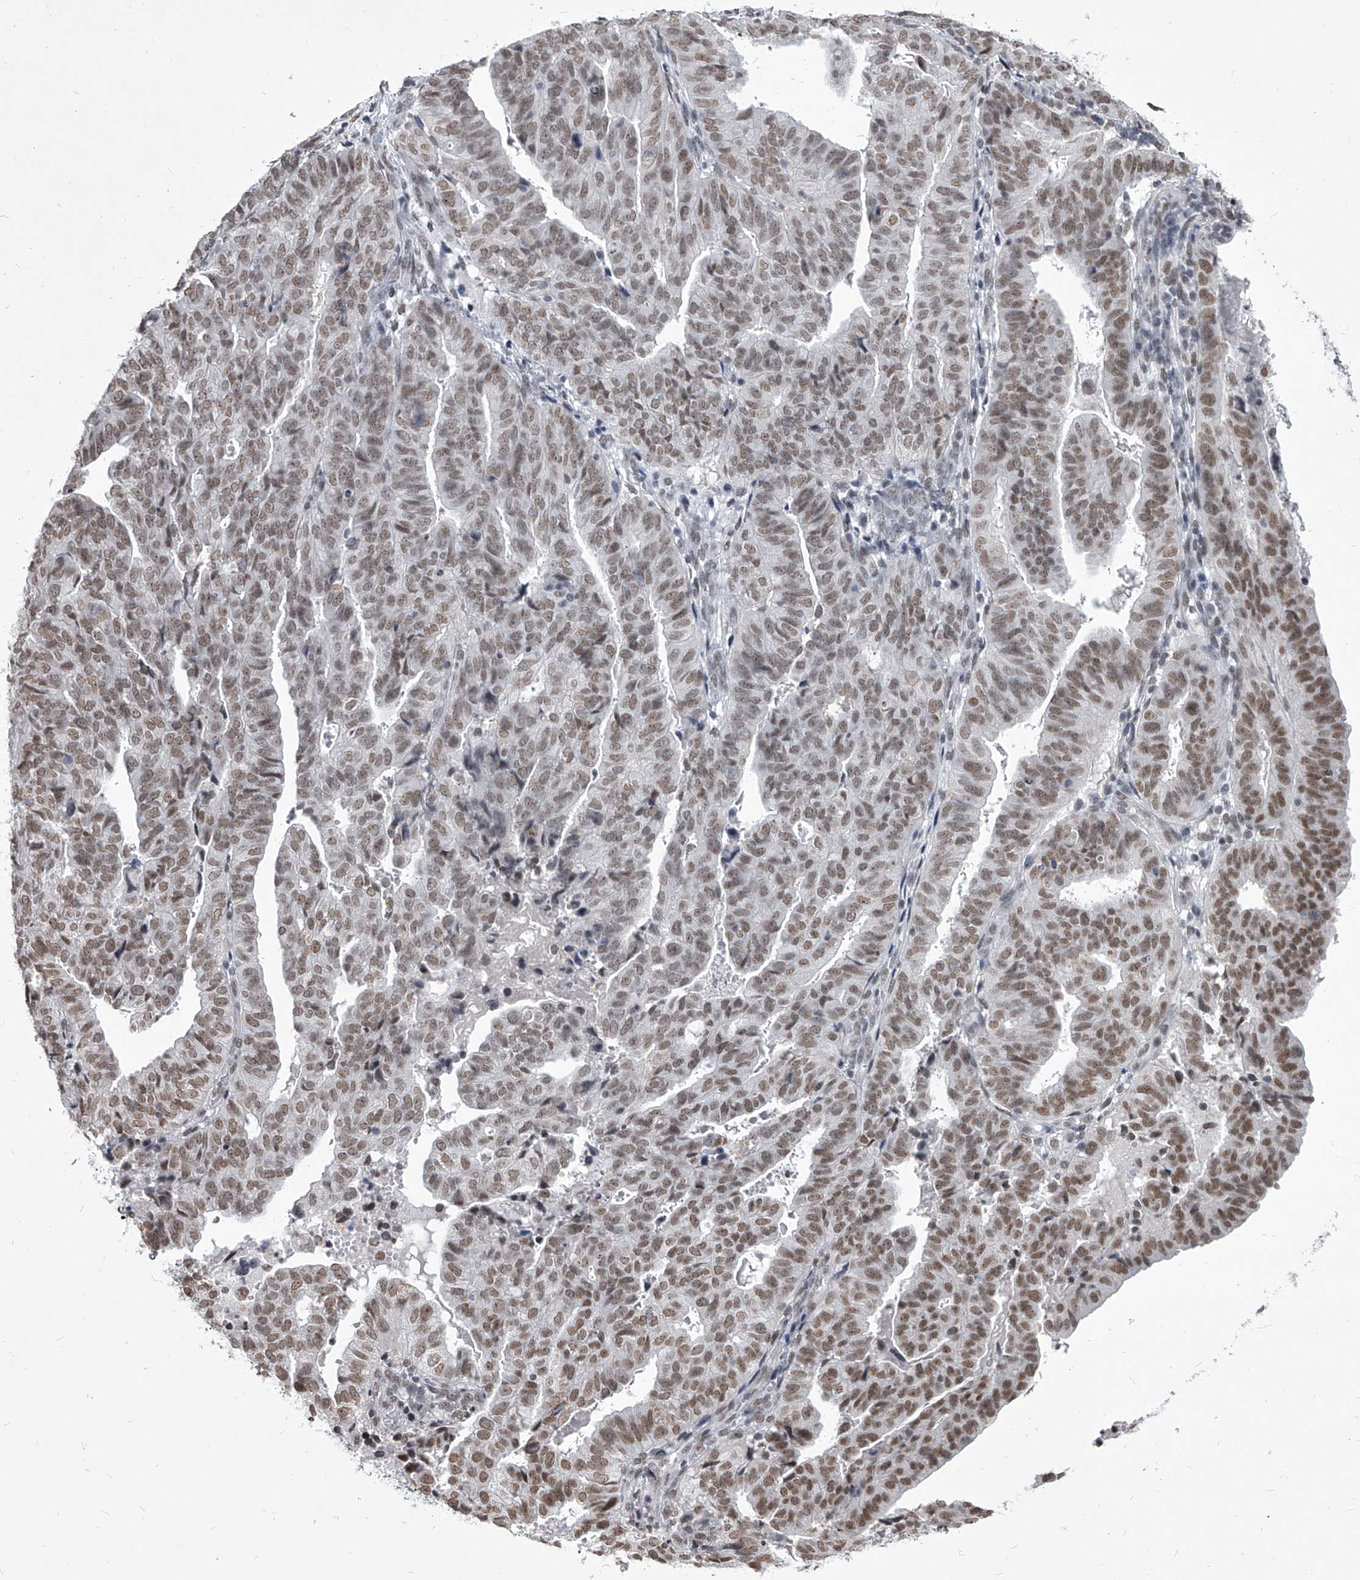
{"staining": {"intensity": "moderate", "quantity": ">75%", "location": "nuclear"}, "tissue": "endometrial cancer", "cell_type": "Tumor cells", "image_type": "cancer", "snomed": [{"axis": "morphology", "description": "Adenocarcinoma, NOS"}, {"axis": "topography", "description": "Uterus"}], "caption": "Protein expression analysis of endometrial cancer demonstrates moderate nuclear expression in approximately >75% of tumor cells. (Brightfield microscopy of DAB IHC at high magnification).", "gene": "PPIL4", "patient": {"sex": "female", "age": 77}}